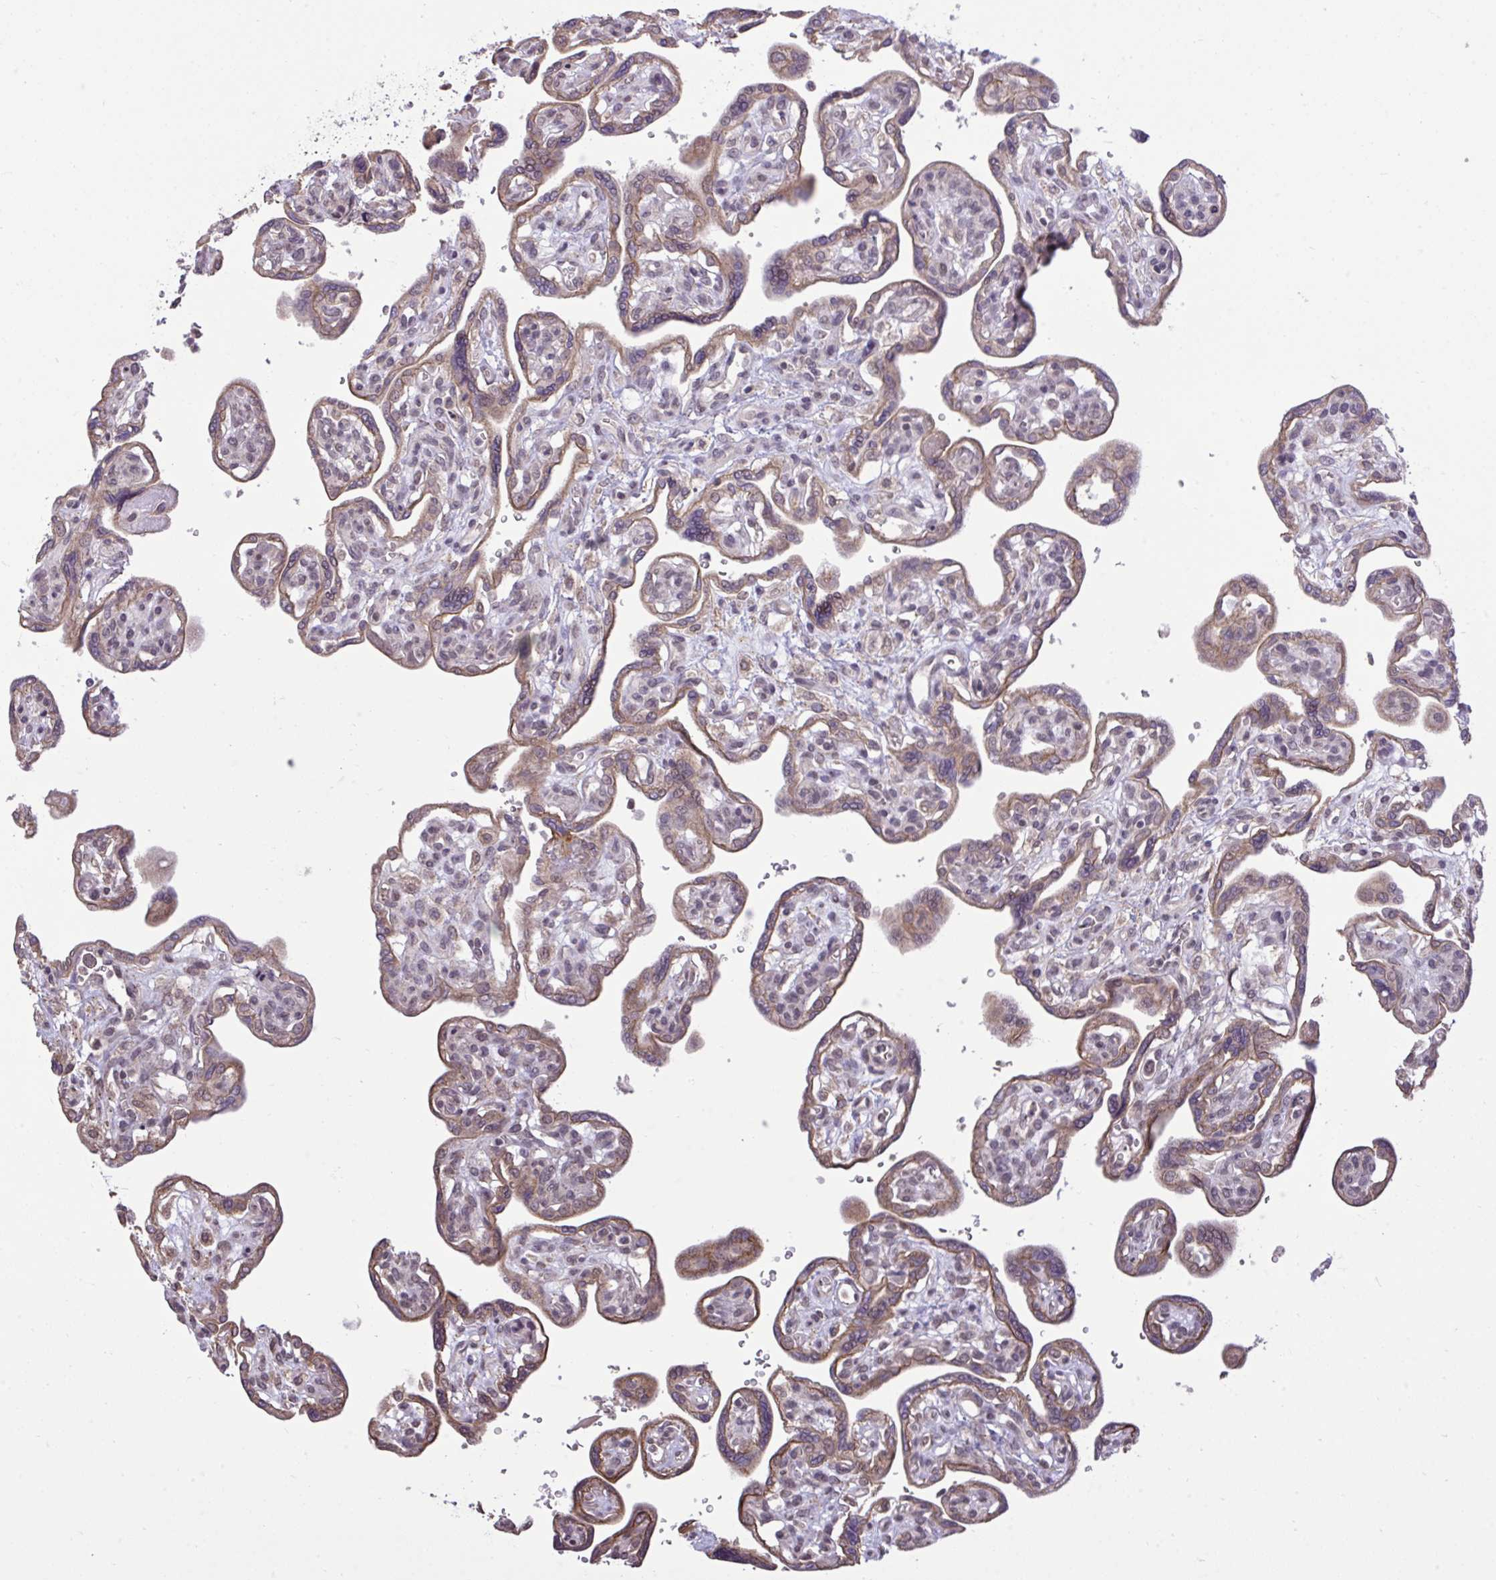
{"staining": {"intensity": "moderate", "quantity": ">75%", "location": "cytoplasmic/membranous,nuclear"}, "tissue": "placenta", "cell_type": "Decidual cells", "image_type": "normal", "snomed": [{"axis": "morphology", "description": "Normal tissue, NOS"}, {"axis": "topography", "description": "Placenta"}], "caption": "IHC histopathology image of benign human placenta stained for a protein (brown), which shows medium levels of moderate cytoplasmic/membranous,nuclear positivity in approximately >75% of decidual cells.", "gene": "CYP20A1", "patient": {"sex": "female", "age": 39}}